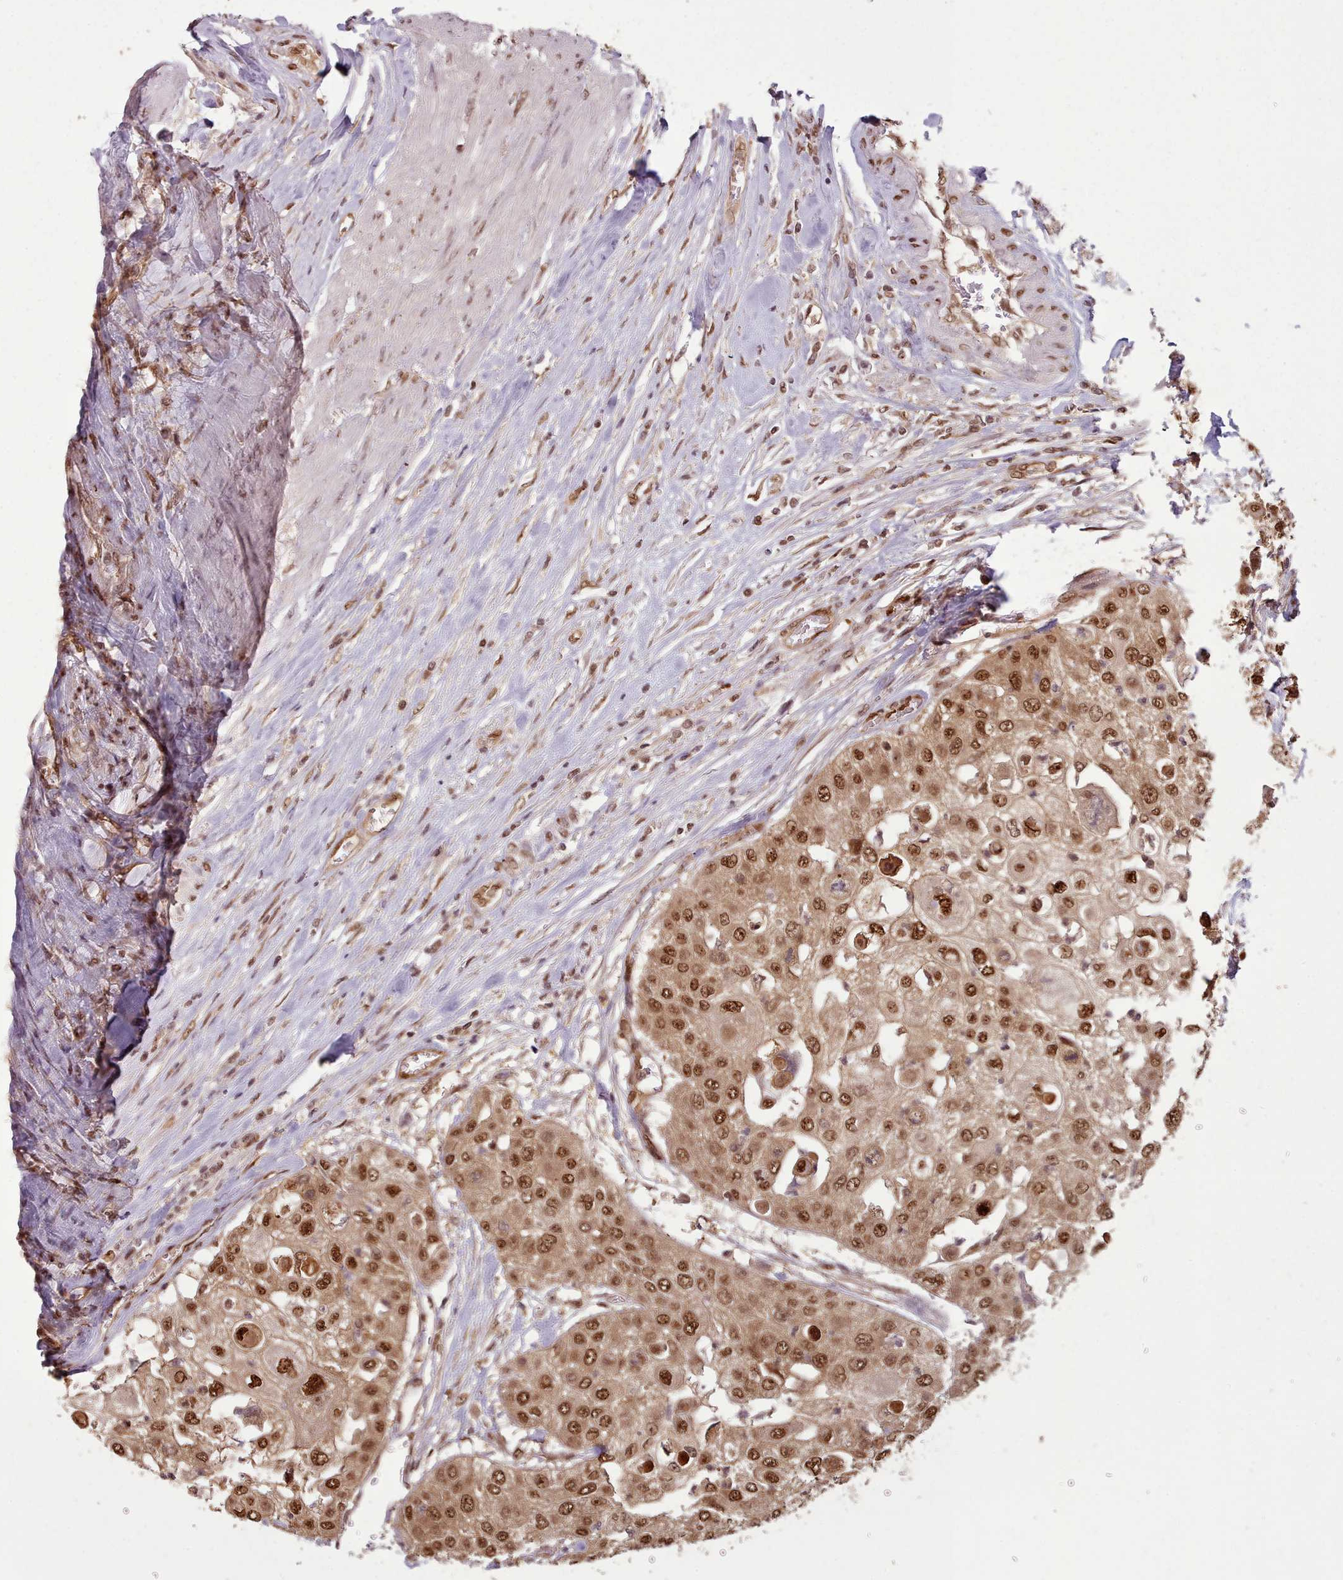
{"staining": {"intensity": "strong", "quantity": ">75%", "location": "nuclear"}, "tissue": "urothelial cancer", "cell_type": "Tumor cells", "image_type": "cancer", "snomed": [{"axis": "morphology", "description": "Urothelial carcinoma, High grade"}, {"axis": "topography", "description": "Urinary bladder"}], "caption": "About >75% of tumor cells in human high-grade urothelial carcinoma reveal strong nuclear protein staining as visualized by brown immunohistochemical staining.", "gene": "RPS27A", "patient": {"sex": "female", "age": 79}}